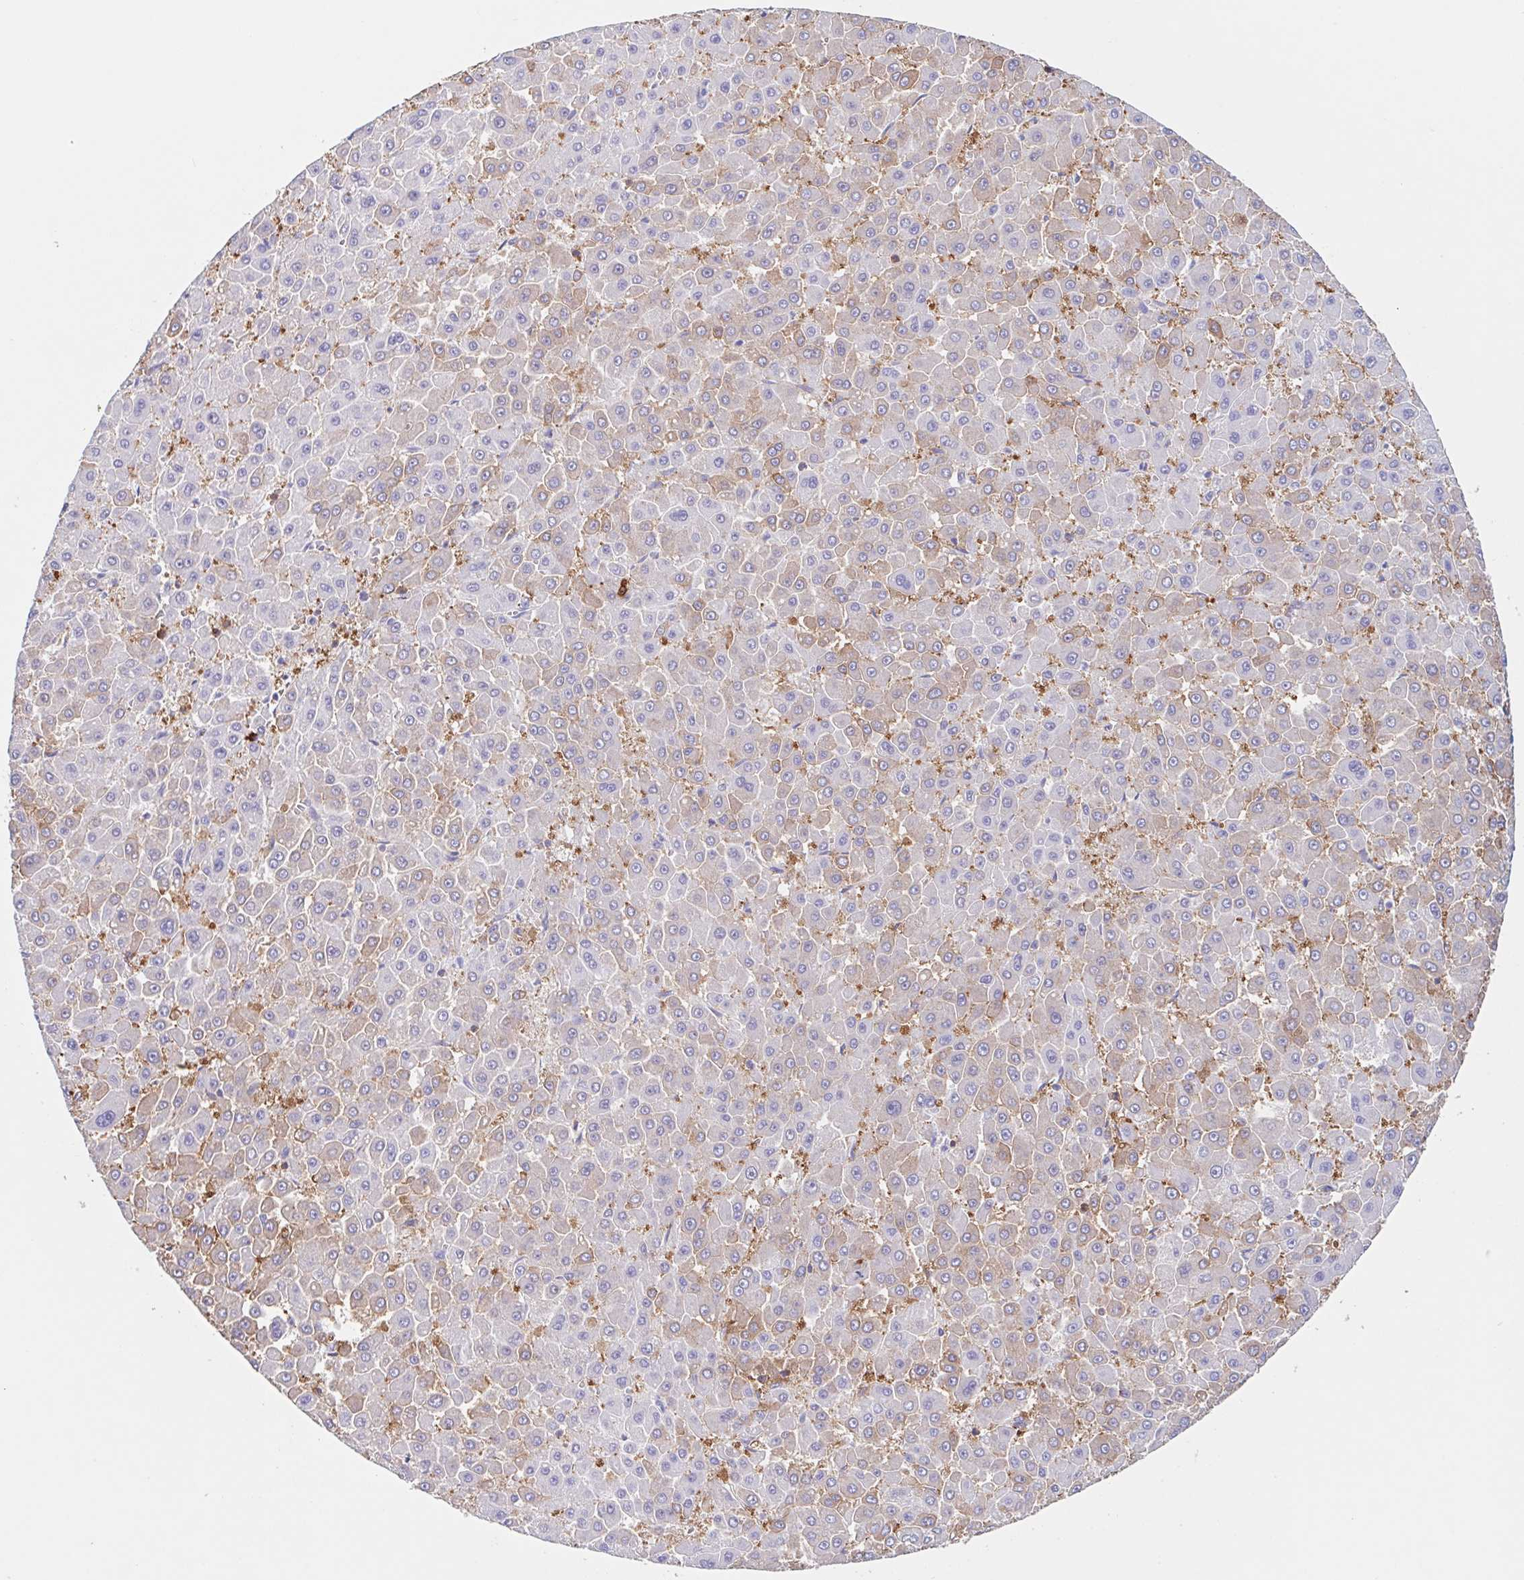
{"staining": {"intensity": "moderate", "quantity": "<25%", "location": "cytoplasmic/membranous"}, "tissue": "liver cancer", "cell_type": "Tumor cells", "image_type": "cancer", "snomed": [{"axis": "morphology", "description": "Carcinoma, Hepatocellular, NOS"}, {"axis": "topography", "description": "Liver"}], "caption": "A micrograph of liver cancer (hepatocellular carcinoma) stained for a protein exhibits moderate cytoplasmic/membranous brown staining in tumor cells.", "gene": "TPD52", "patient": {"sex": "male", "age": 78}}